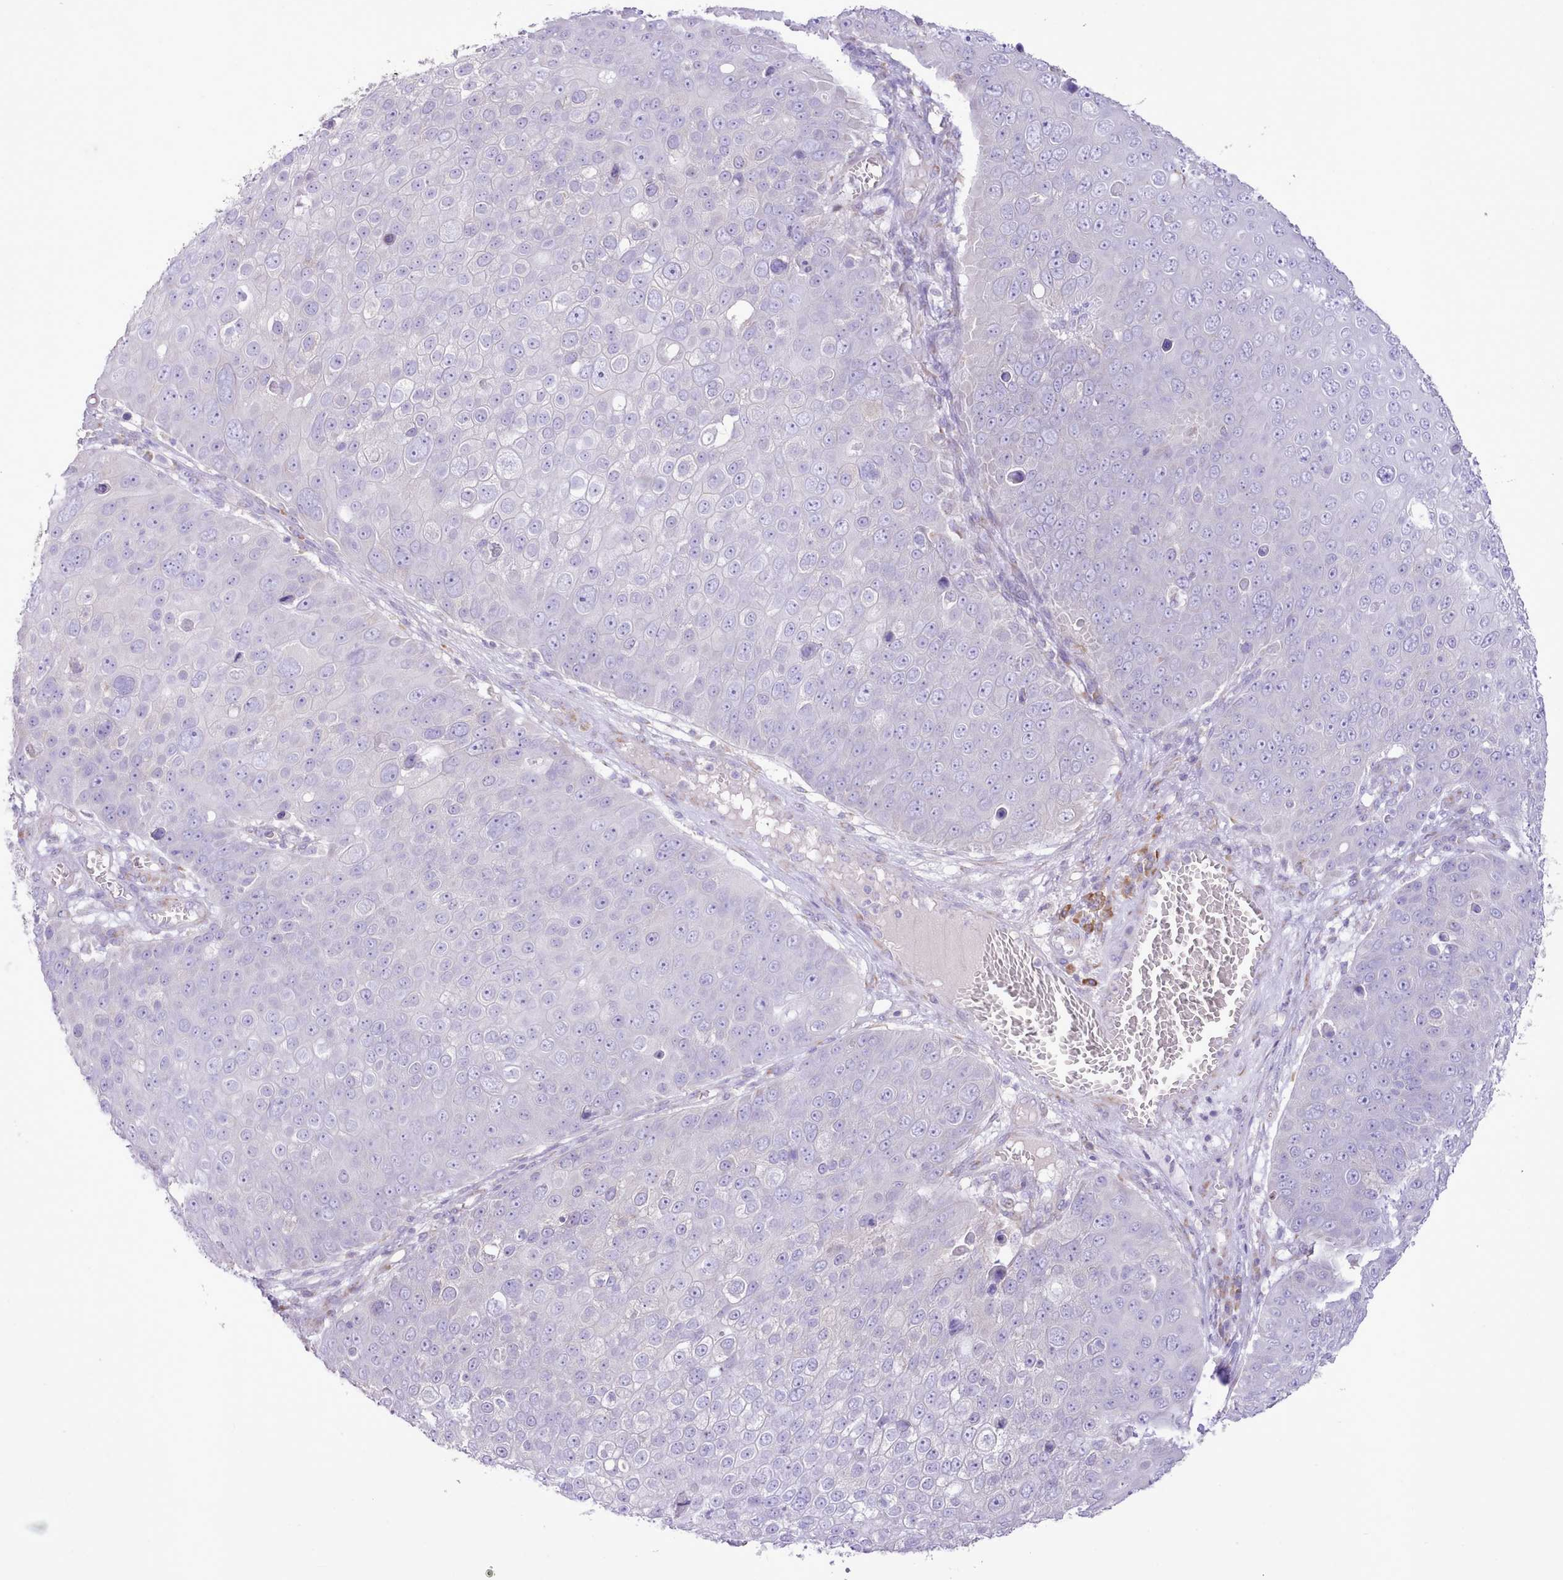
{"staining": {"intensity": "negative", "quantity": "none", "location": "none"}, "tissue": "skin cancer", "cell_type": "Tumor cells", "image_type": "cancer", "snomed": [{"axis": "morphology", "description": "Squamous cell carcinoma, NOS"}, {"axis": "topography", "description": "Skin"}], "caption": "DAB immunohistochemical staining of skin cancer (squamous cell carcinoma) demonstrates no significant staining in tumor cells.", "gene": "CCL1", "patient": {"sex": "male", "age": 71}}